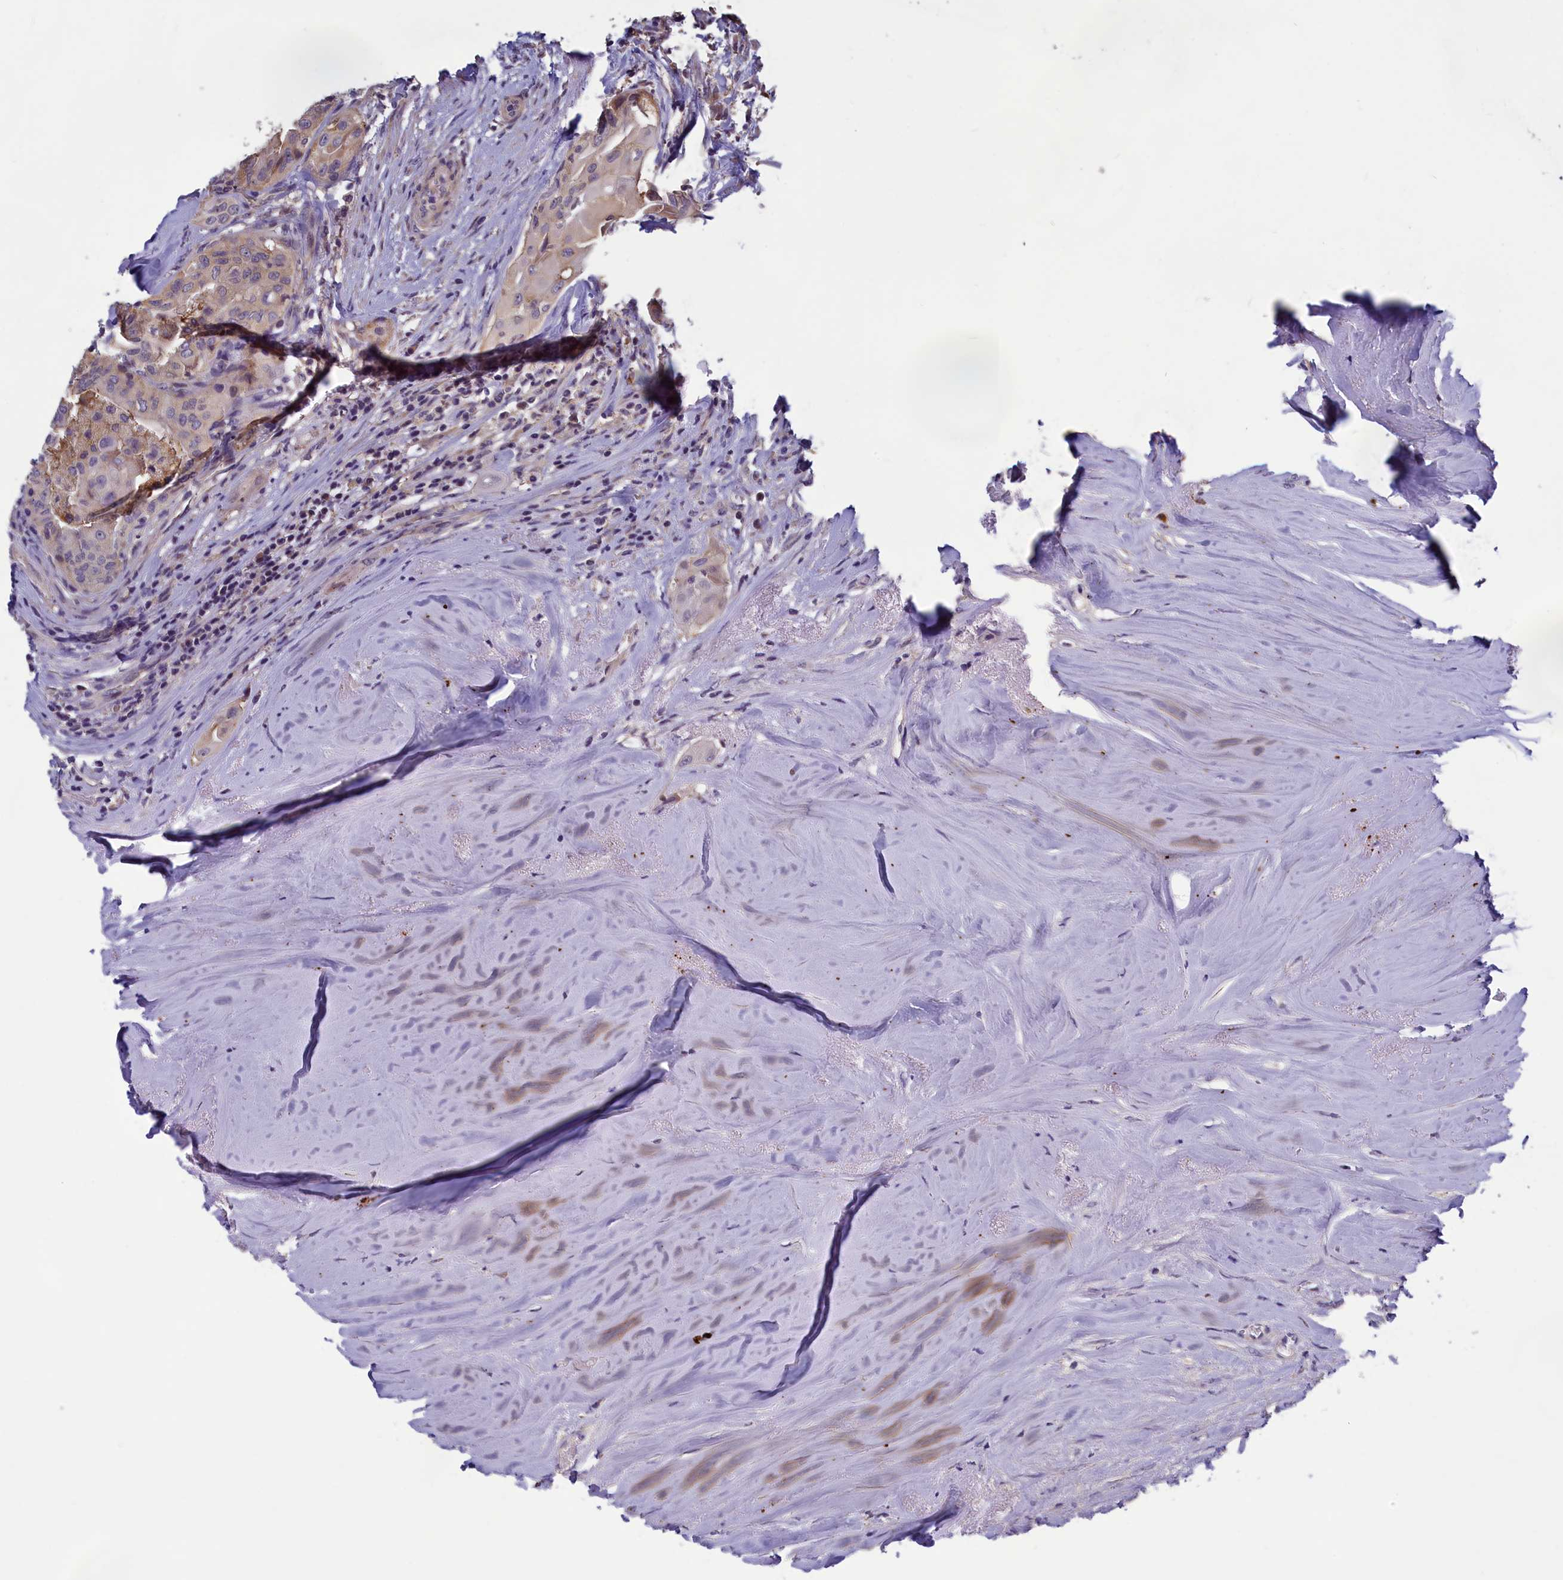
{"staining": {"intensity": "weak", "quantity": "<25%", "location": "cytoplasmic/membranous"}, "tissue": "thyroid cancer", "cell_type": "Tumor cells", "image_type": "cancer", "snomed": [{"axis": "morphology", "description": "Papillary adenocarcinoma, NOS"}, {"axis": "topography", "description": "Thyroid gland"}], "caption": "IHC histopathology image of neoplastic tissue: thyroid cancer (papillary adenocarcinoma) stained with DAB shows no significant protein staining in tumor cells.", "gene": "HECA", "patient": {"sex": "female", "age": 59}}